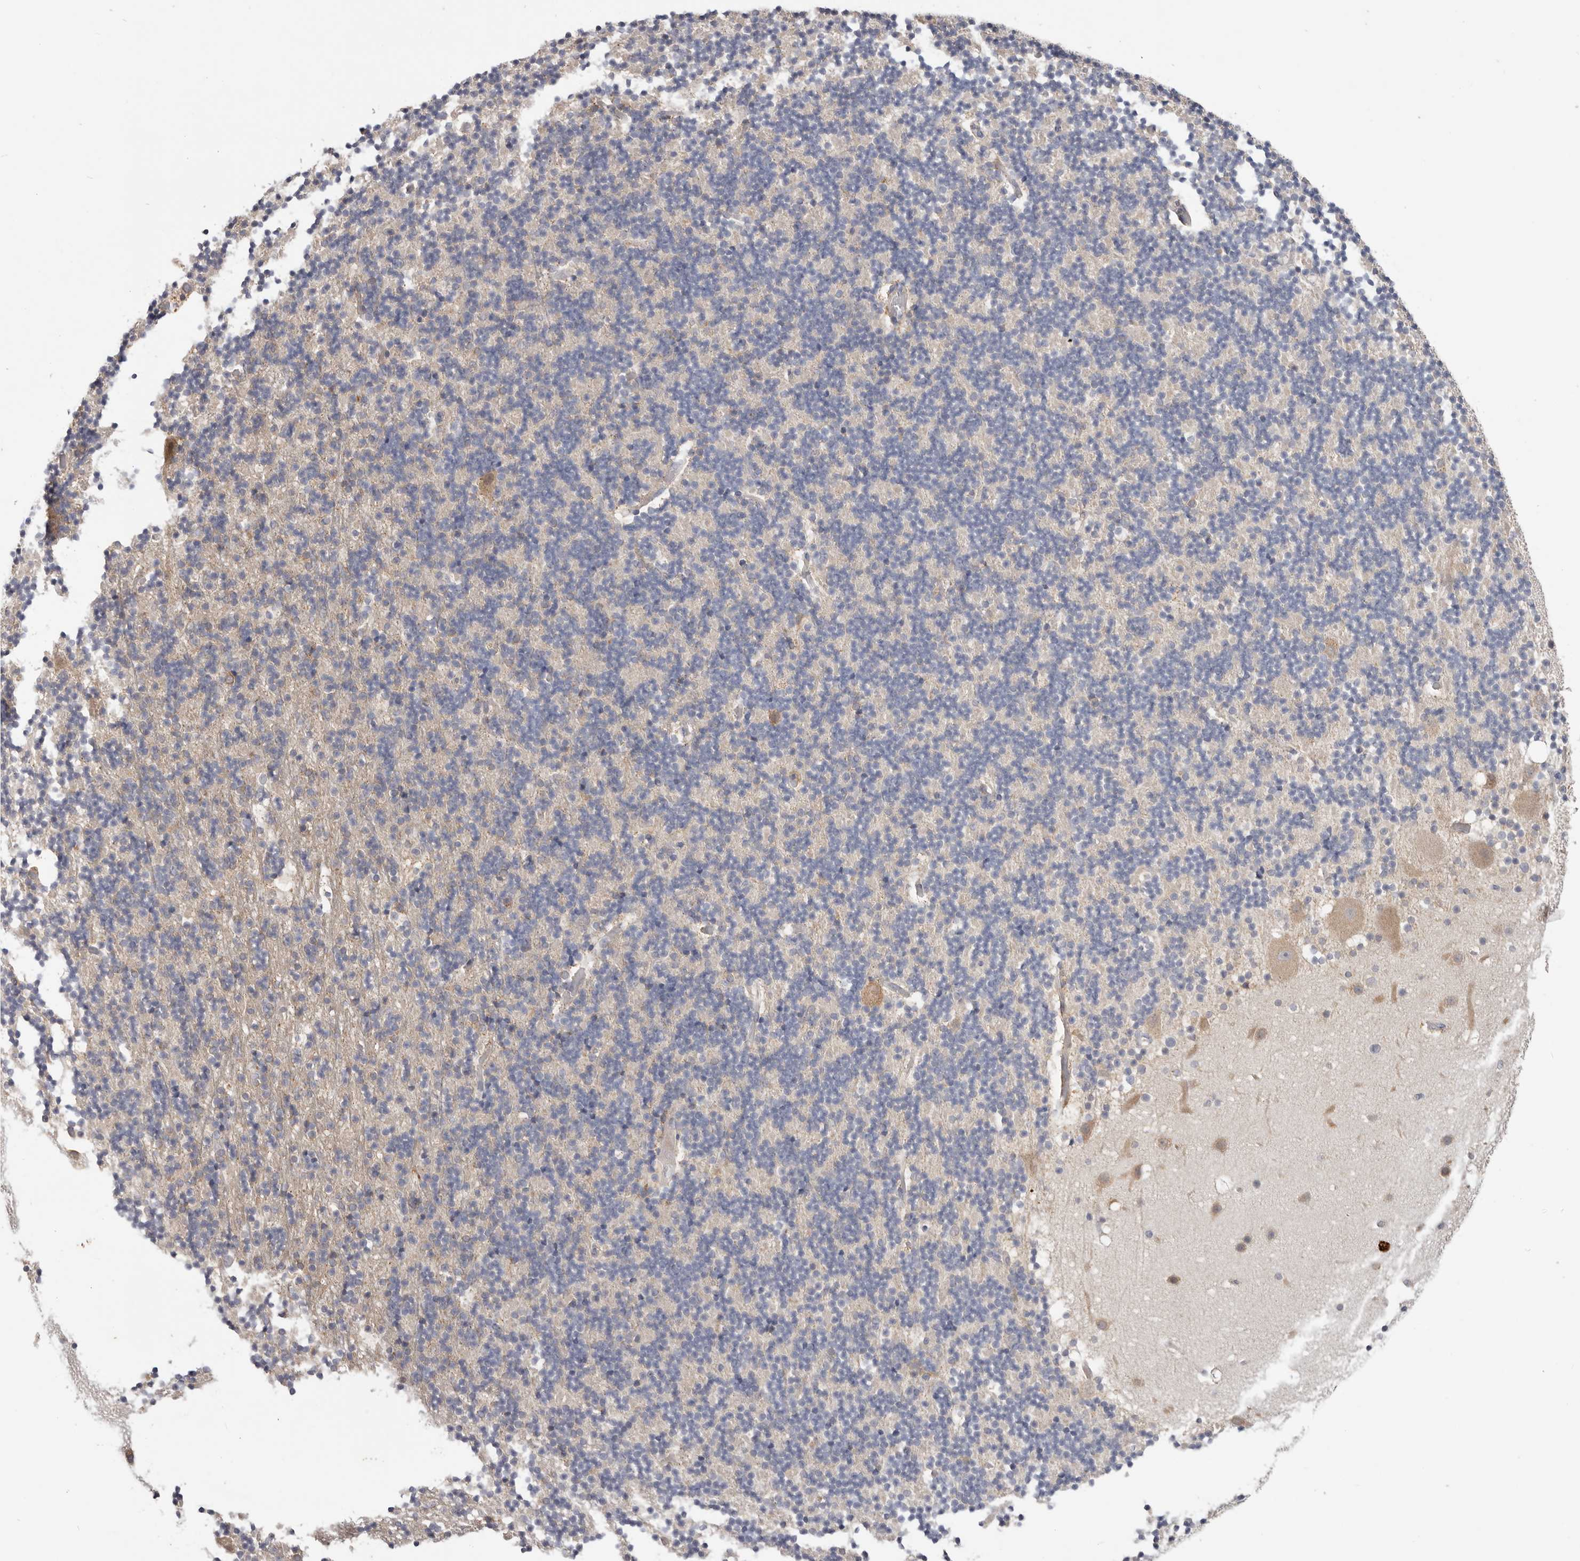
{"staining": {"intensity": "negative", "quantity": "none", "location": "none"}, "tissue": "cerebellum", "cell_type": "Cells in granular layer", "image_type": "normal", "snomed": [{"axis": "morphology", "description": "Normal tissue, NOS"}, {"axis": "topography", "description": "Cerebellum"}], "caption": "Immunohistochemical staining of unremarkable cerebellum demonstrates no significant expression in cells in granular layer. (DAB (3,3'-diaminobenzidine) immunohistochemistry (IHC) visualized using brightfield microscopy, high magnification).", "gene": "WDR77", "patient": {"sex": "male", "age": 57}}